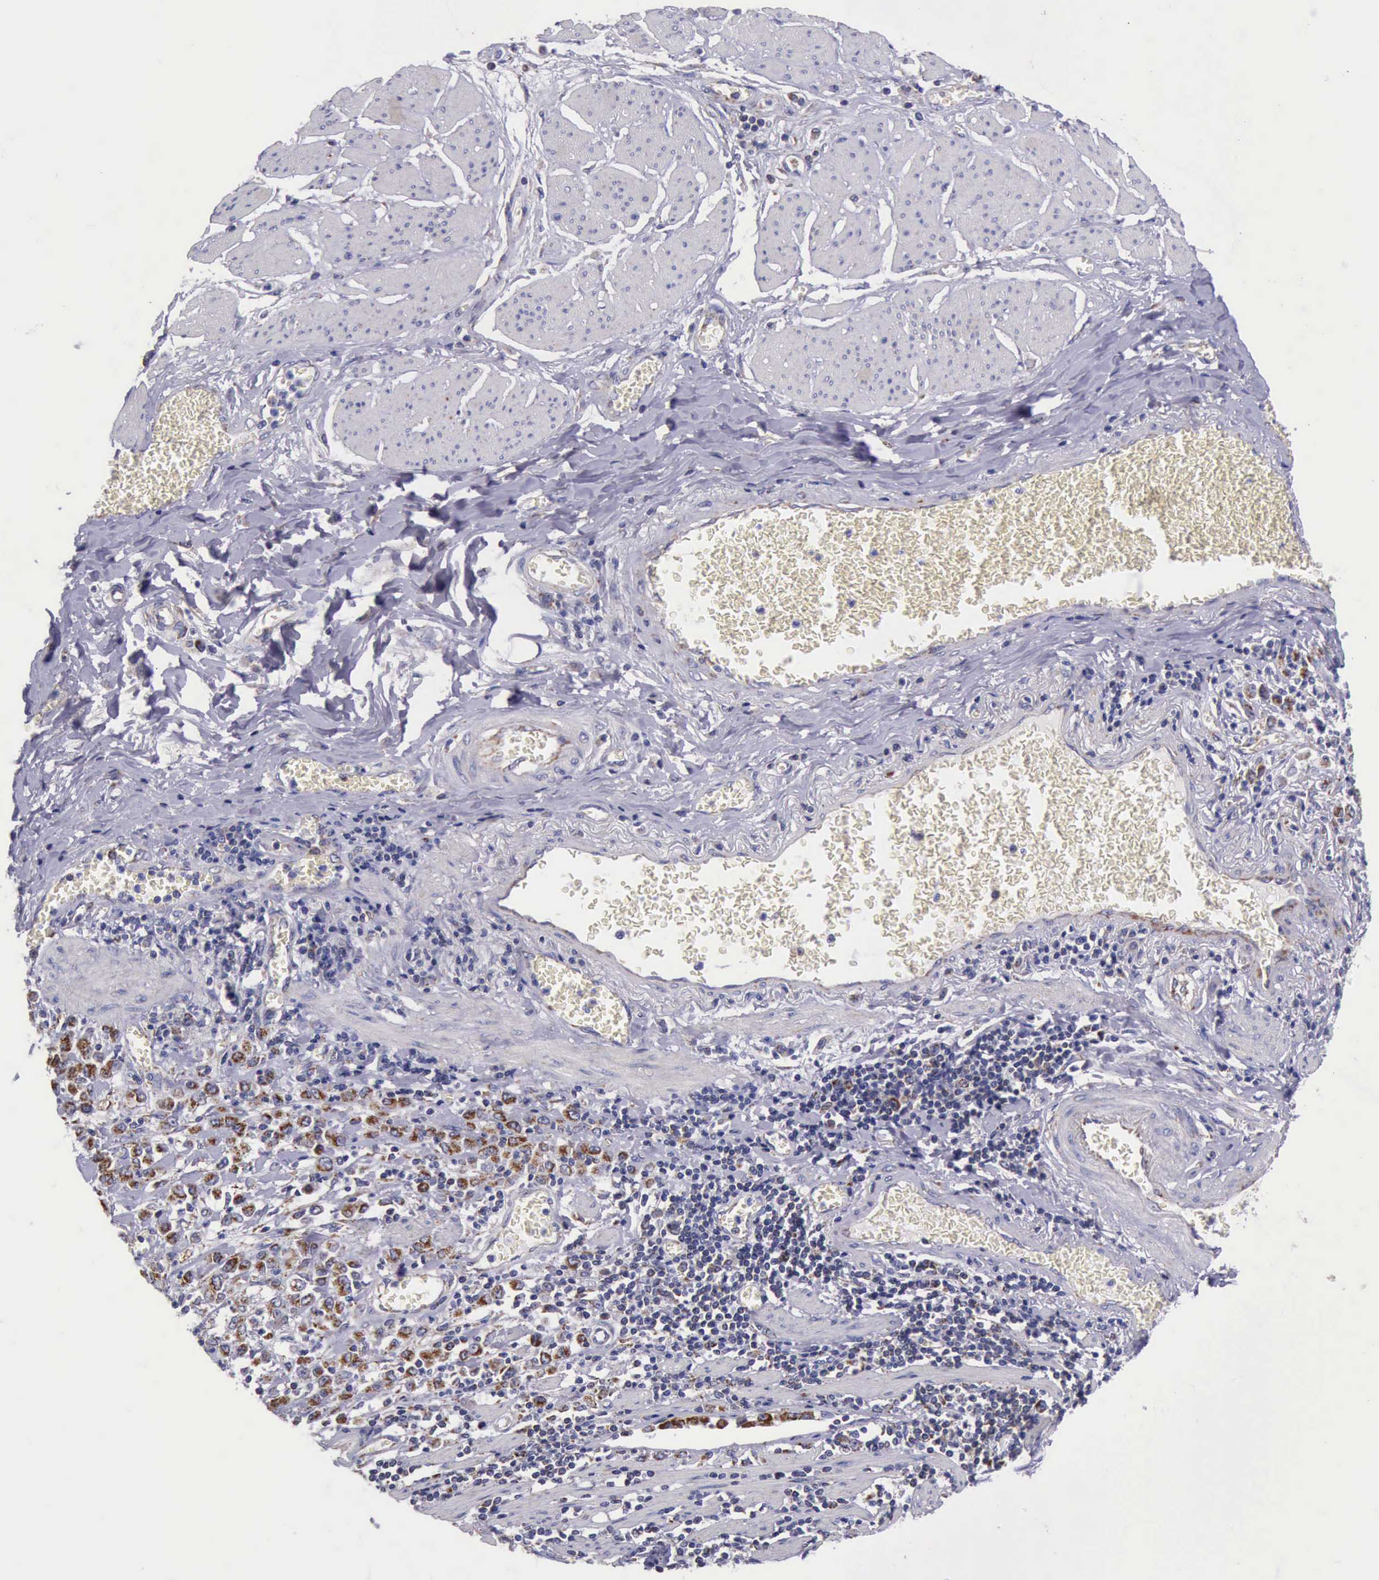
{"staining": {"intensity": "moderate", "quantity": "25%-75%", "location": "cytoplasmic/membranous"}, "tissue": "stomach cancer", "cell_type": "Tumor cells", "image_type": "cancer", "snomed": [{"axis": "morphology", "description": "Adenocarcinoma, NOS"}, {"axis": "topography", "description": "Stomach"}], "caption": "Immunohistochemistry (IHC) of stomach cancer (adenocarcinoma) reveals medium levels of moderate cytoplasmic/membranous expression in approximately 25%-75% of tumor cells.", "gene": "TXN2", "patient": {"sex": "male", "age": 72}}